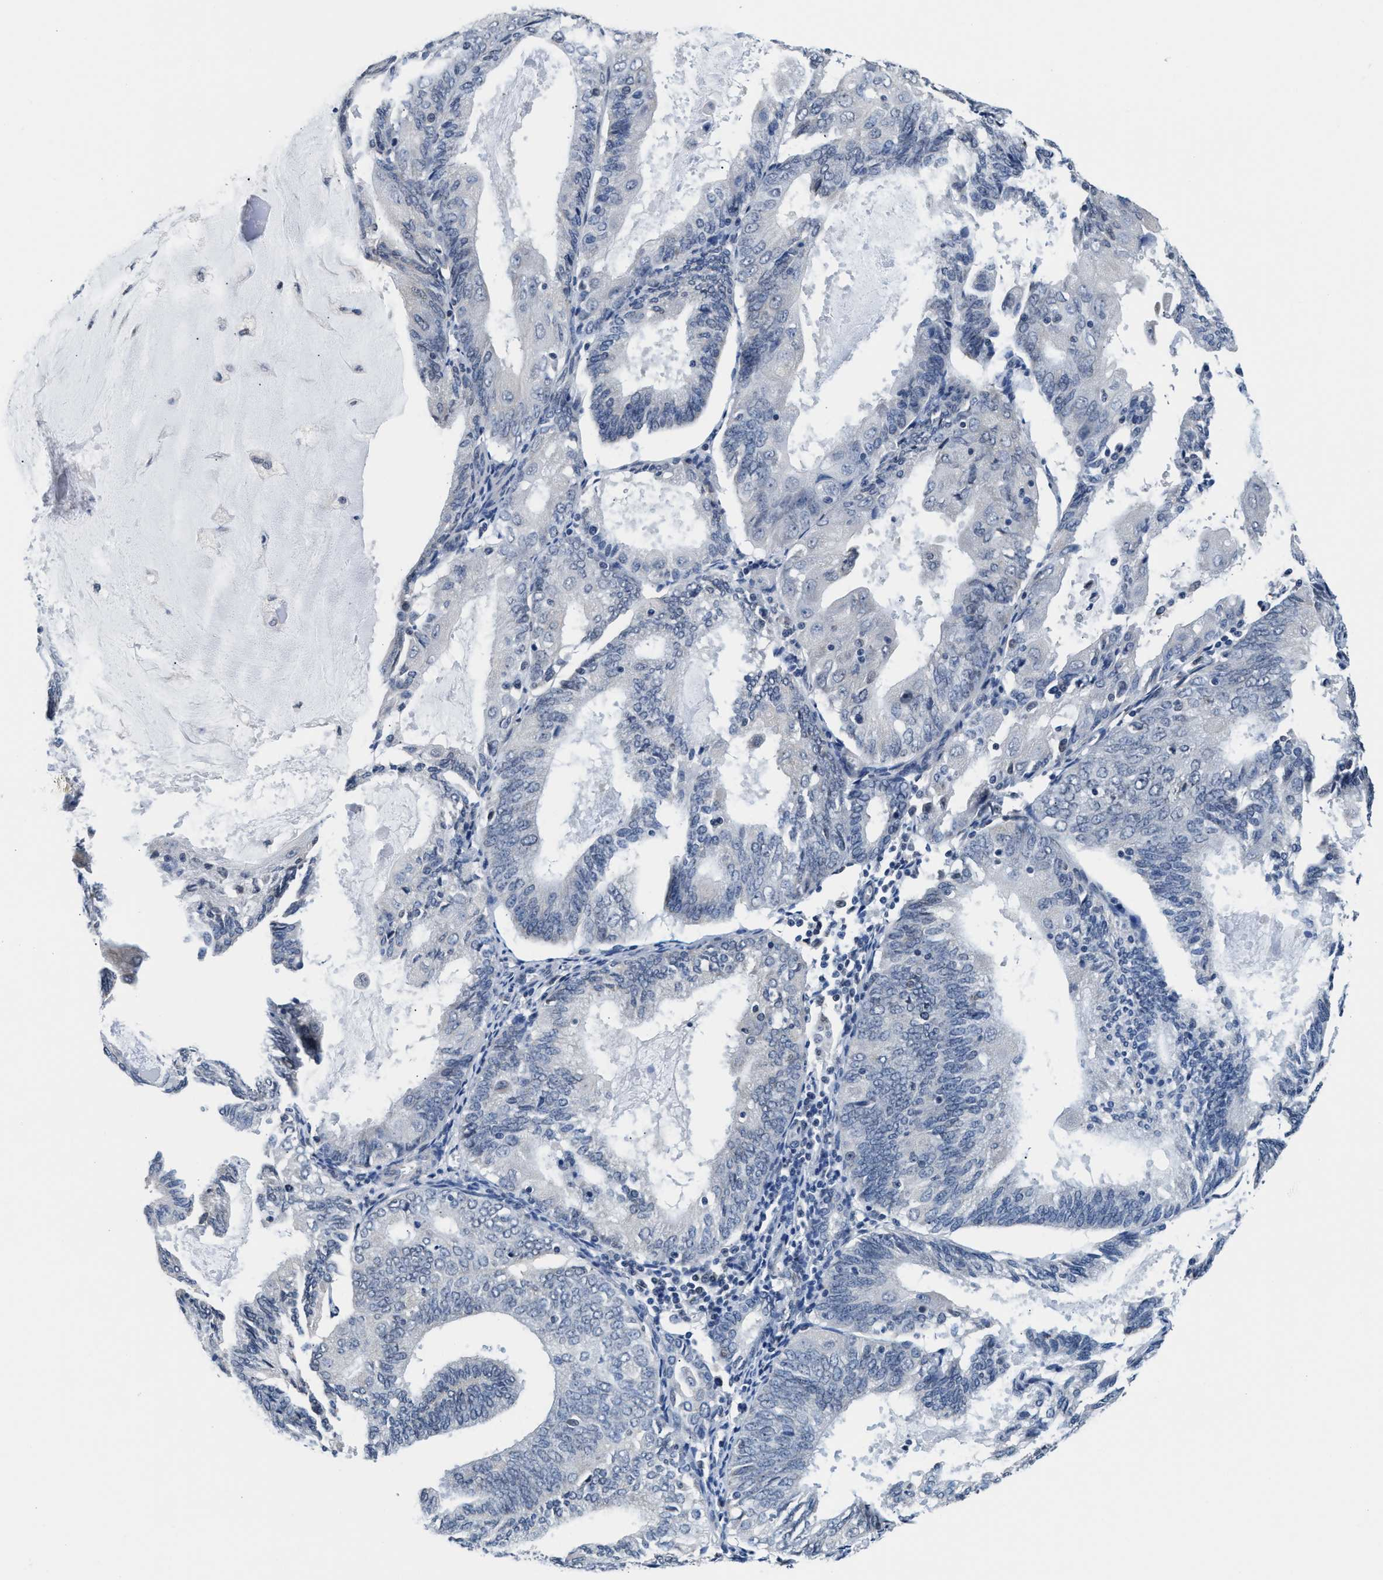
{"staining": {"intensity": "negative", "quantity": "none", "location": "none"}, "tissue": "endometrial cancer", "cell_type": "Tumor cells", "image_type": "cancer", "snomed": [{"axis": "morphology", "description": "Adenocarcinoma, NOS"}, {"axis": "topography", "description": "Endometrium"}], "caption": "Immunohistochemistry micrograph of human adenocarcinoma (endometrial) stained for a protein (brown), which exhibits no positivity in tumor cells. (Brightfield microscopy of DAB immunohistochemistry (IHC) at high magnification).", "gene": "MYH3", "patient": {"sex": "female", "age": 81}}